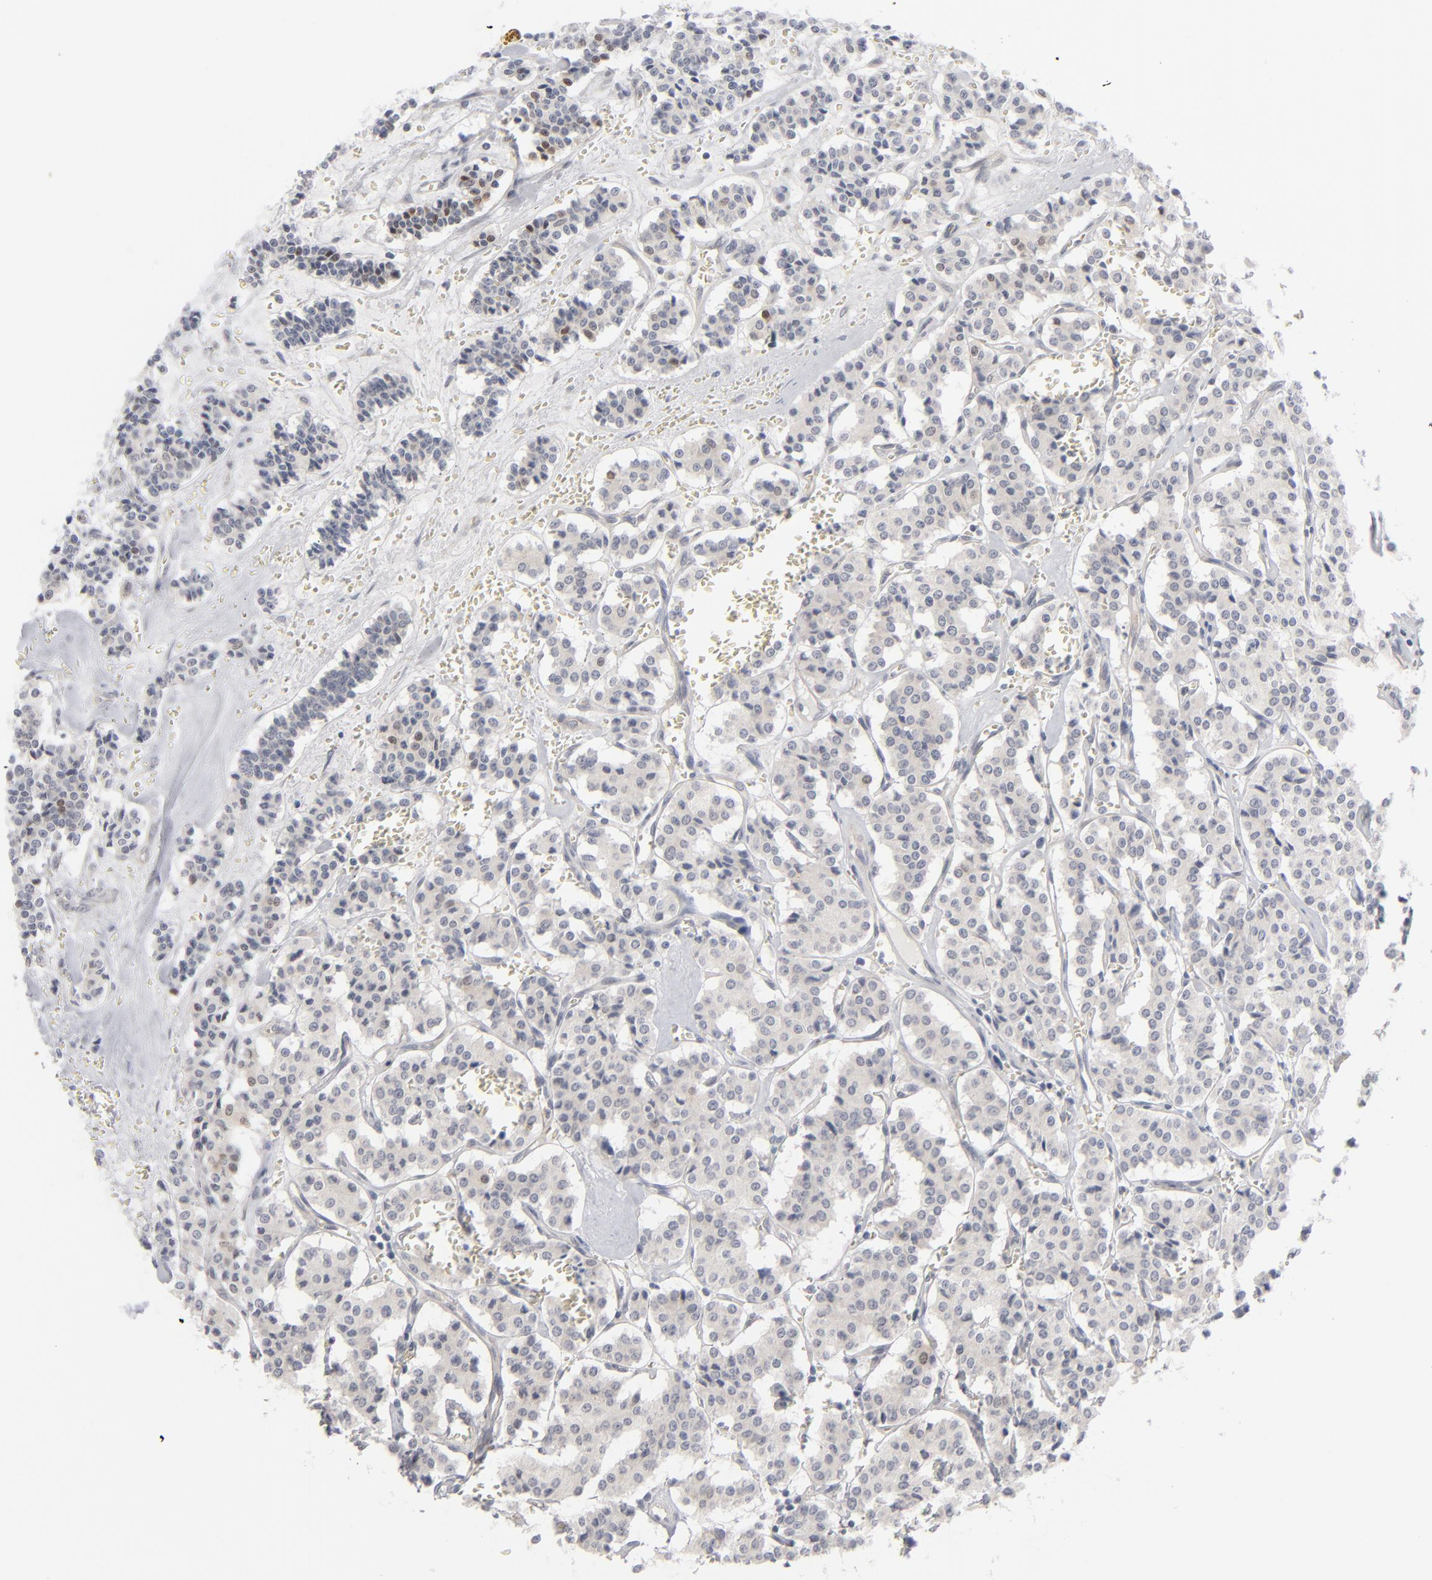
{"staining": {"intensity": "negative", "quantity": "none", "location": "none"}, "tissue": "carcinoid", "cell_type": "Tumor cells", "image_type": "cancer", "snomed": [{"axis": "morphology", "description": "Carcinoid, malignant, NOS"}, {"axis": "topography", "description": "Bronchus"}], "caption": "DAB immunohistochemical staining of human carcinoid (malignant) shows no significant positivity in tumor cells.", "gene": "POF1B", "patient": {"sex": "male", "age": 55}}